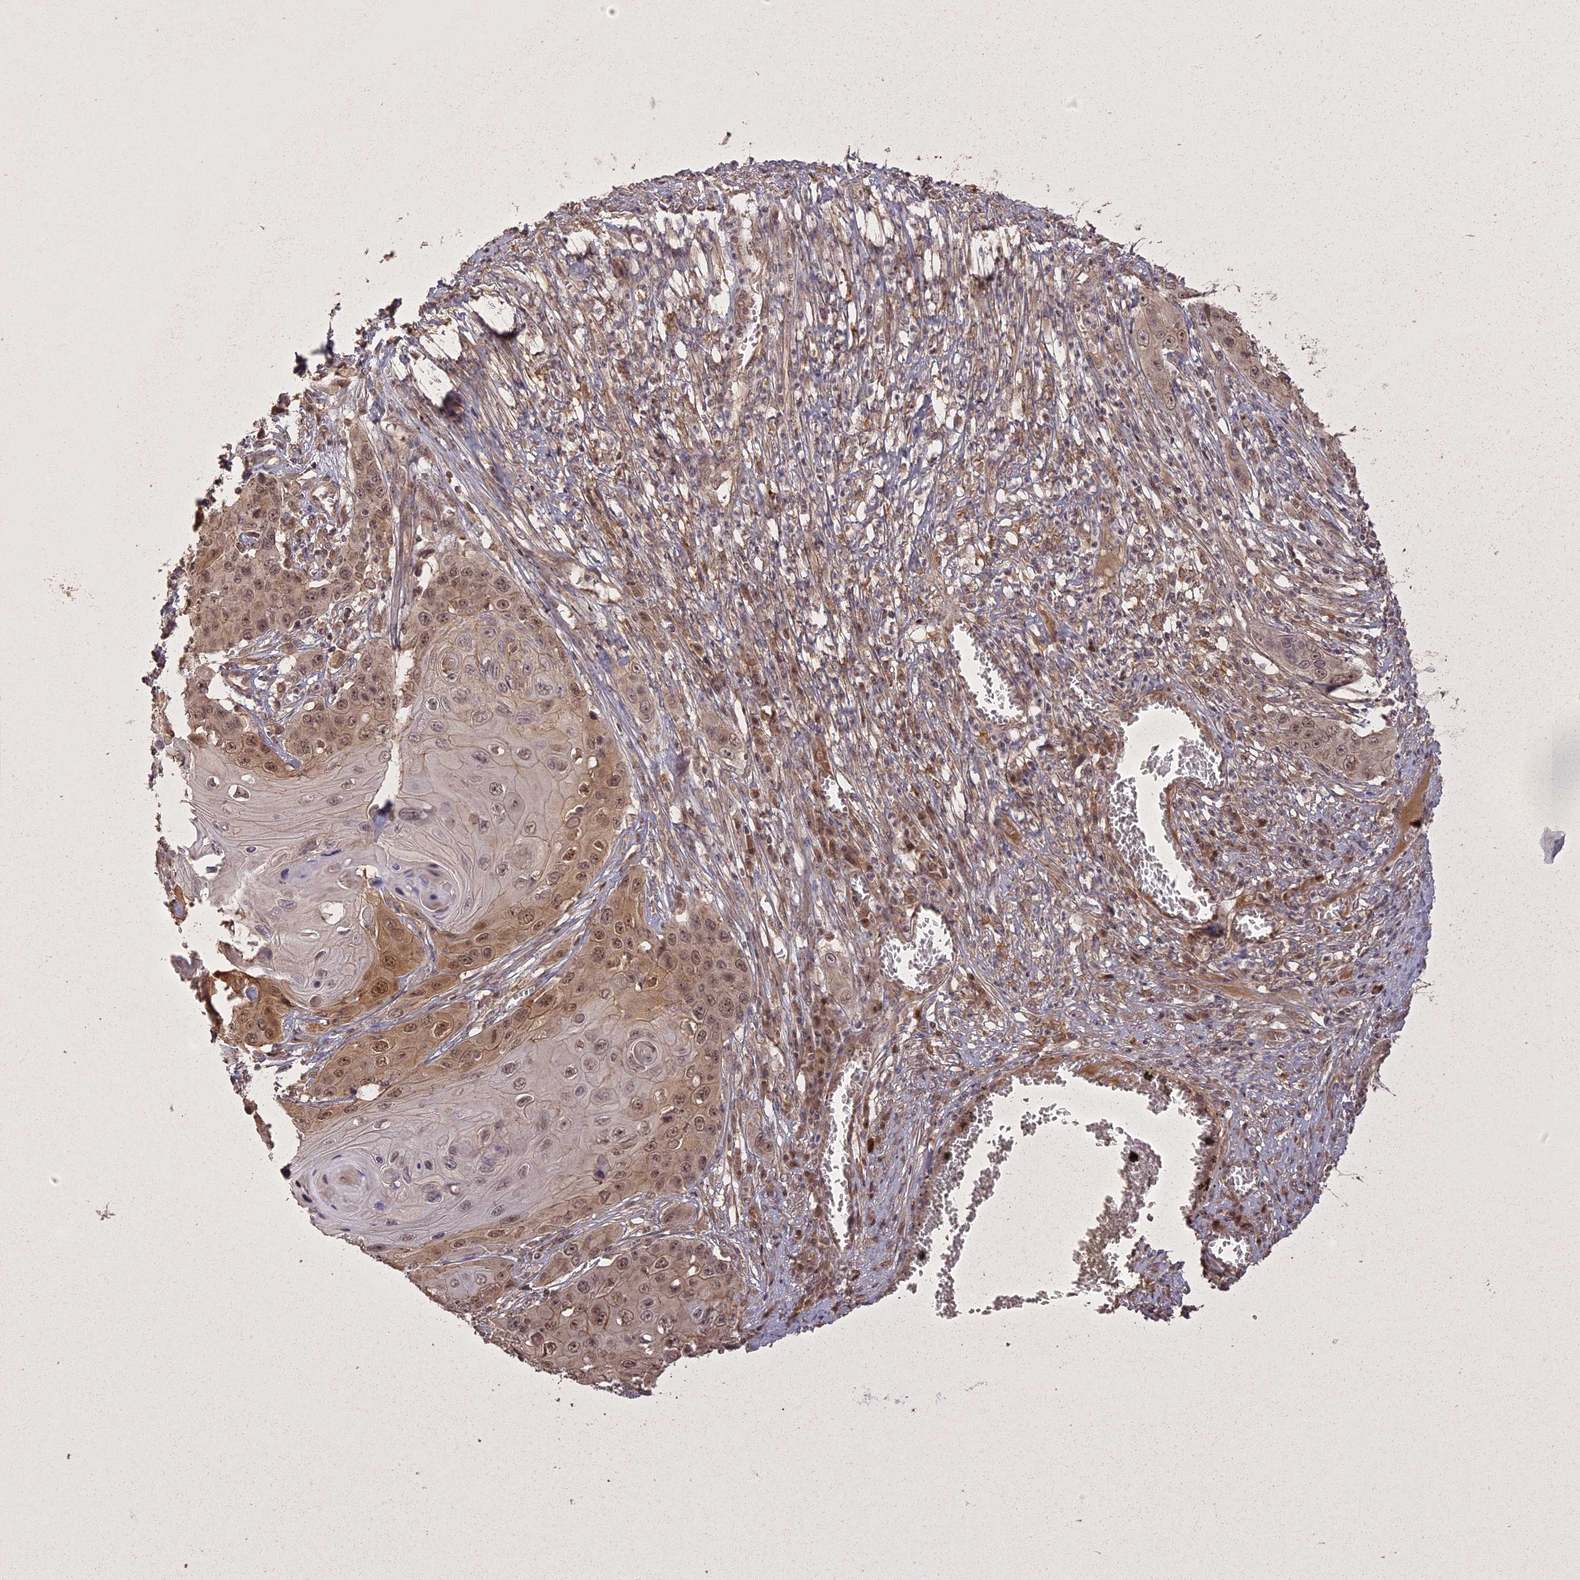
{"staining": {"intensity": "moderate", "quantity": "25%-75%", "location": "cytoplasmic/membranous,nuclear"}, "tissue": "skin cancer", "cell_type": "Tumor cells", "image_type": "cancer", "snomed": [{"axis": "morphology", "description": "Squamous cell carcinoma, NOS"}, {"axis": "topography", "description": "Skin"}], "caption": "Skin squamous cell carcinoma tissue shows moderate cytoplasmic/membranous and nuclear positivity in approximately 25%-75% of tumor cells, visualized by immunohistochemistry.", "gene": "ING5", "patient": {"sex": "male", "age": 55}}